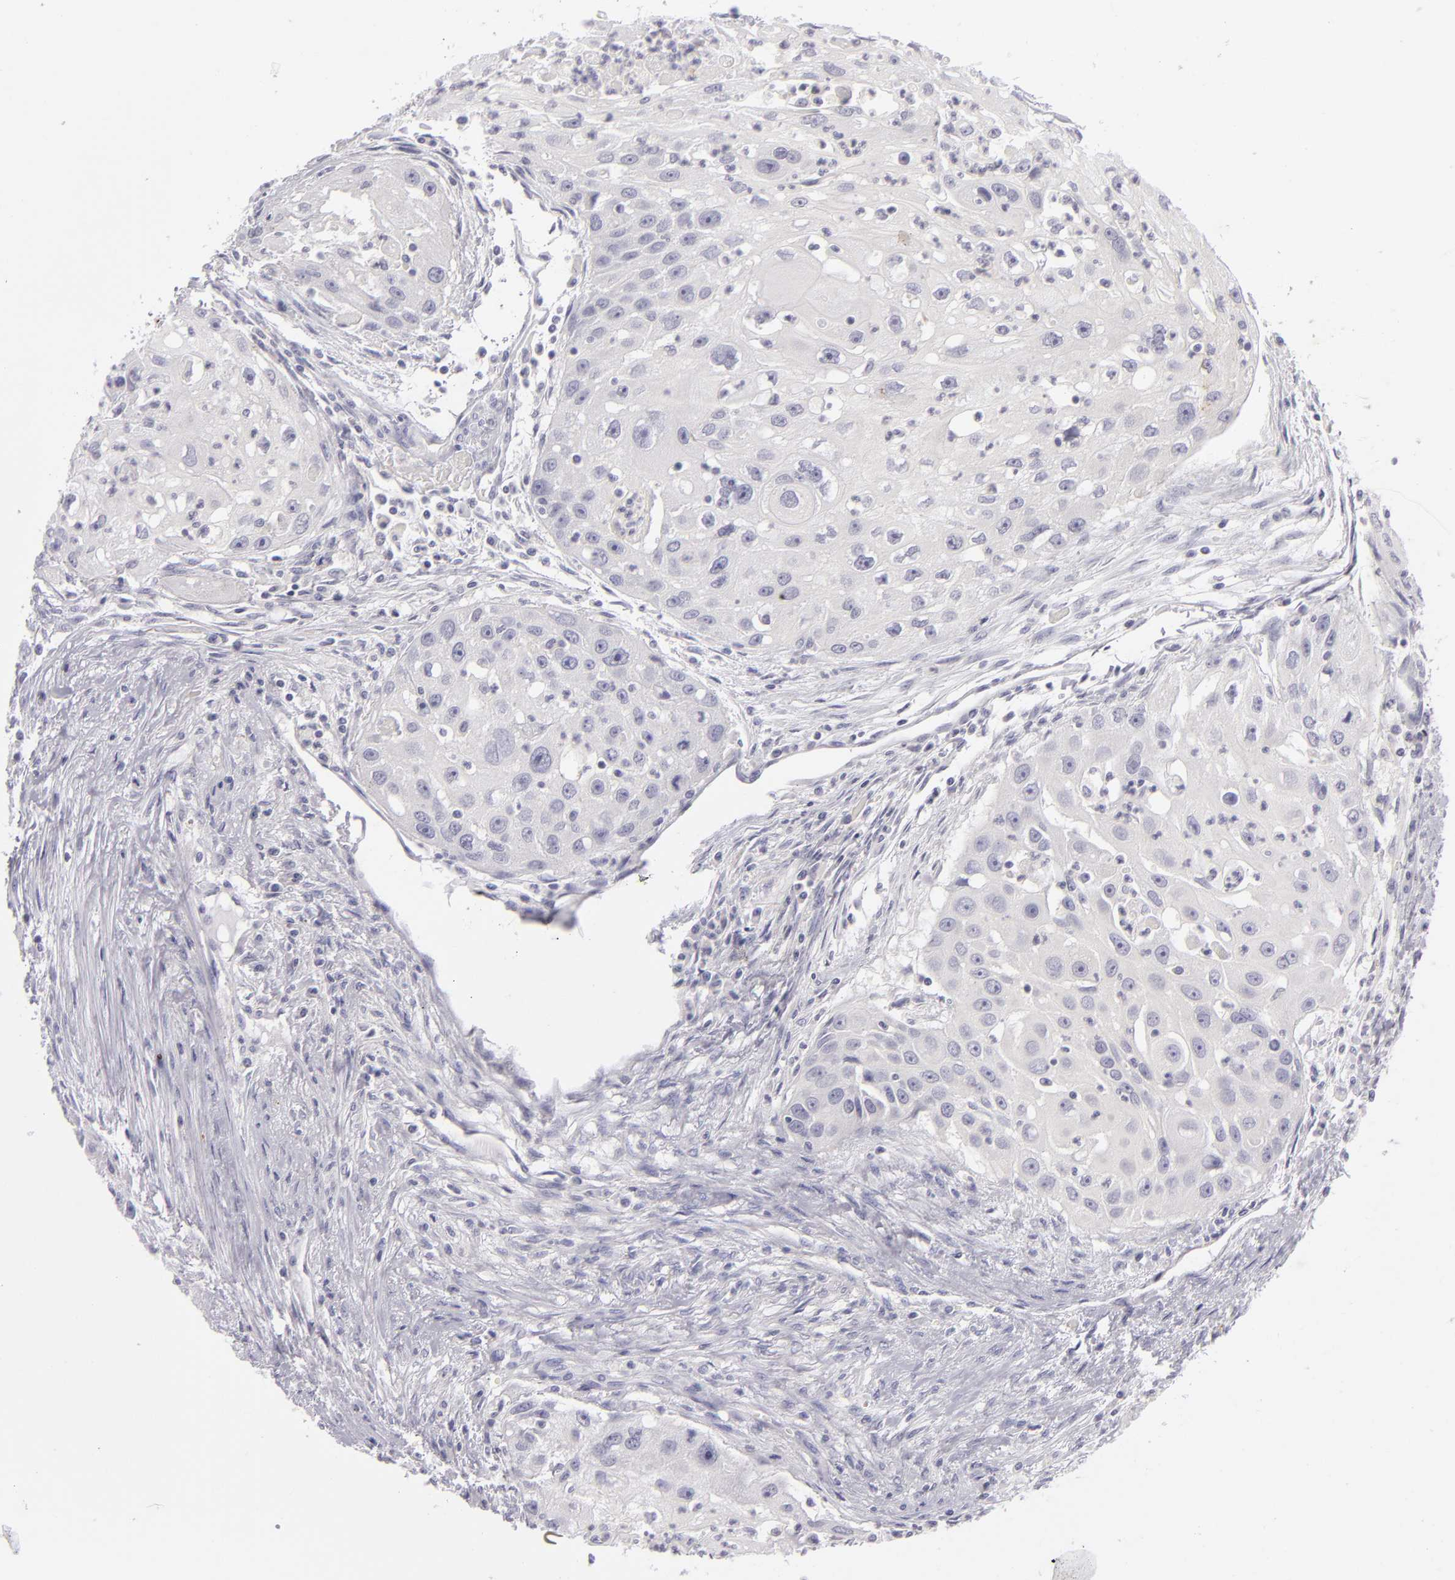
{"staining": {"intensity": "negative", "quantity": "none", "location": "none"}, "tissue": "head and neck cancer", "cell_type": "Tumor cells", "image_type": "cancer", "snomed": [{"axis": "morphology", "description": "Squamous cell carcinoma, NOS"}, {"axis": "topography", "description": "Head-Neck"}], "caption": "This is an IHC image of human head and neck cancer. There is no expression in tumor cells.", "gene": "TNNC1", "patient": {"sex": "male", "age": 64}}